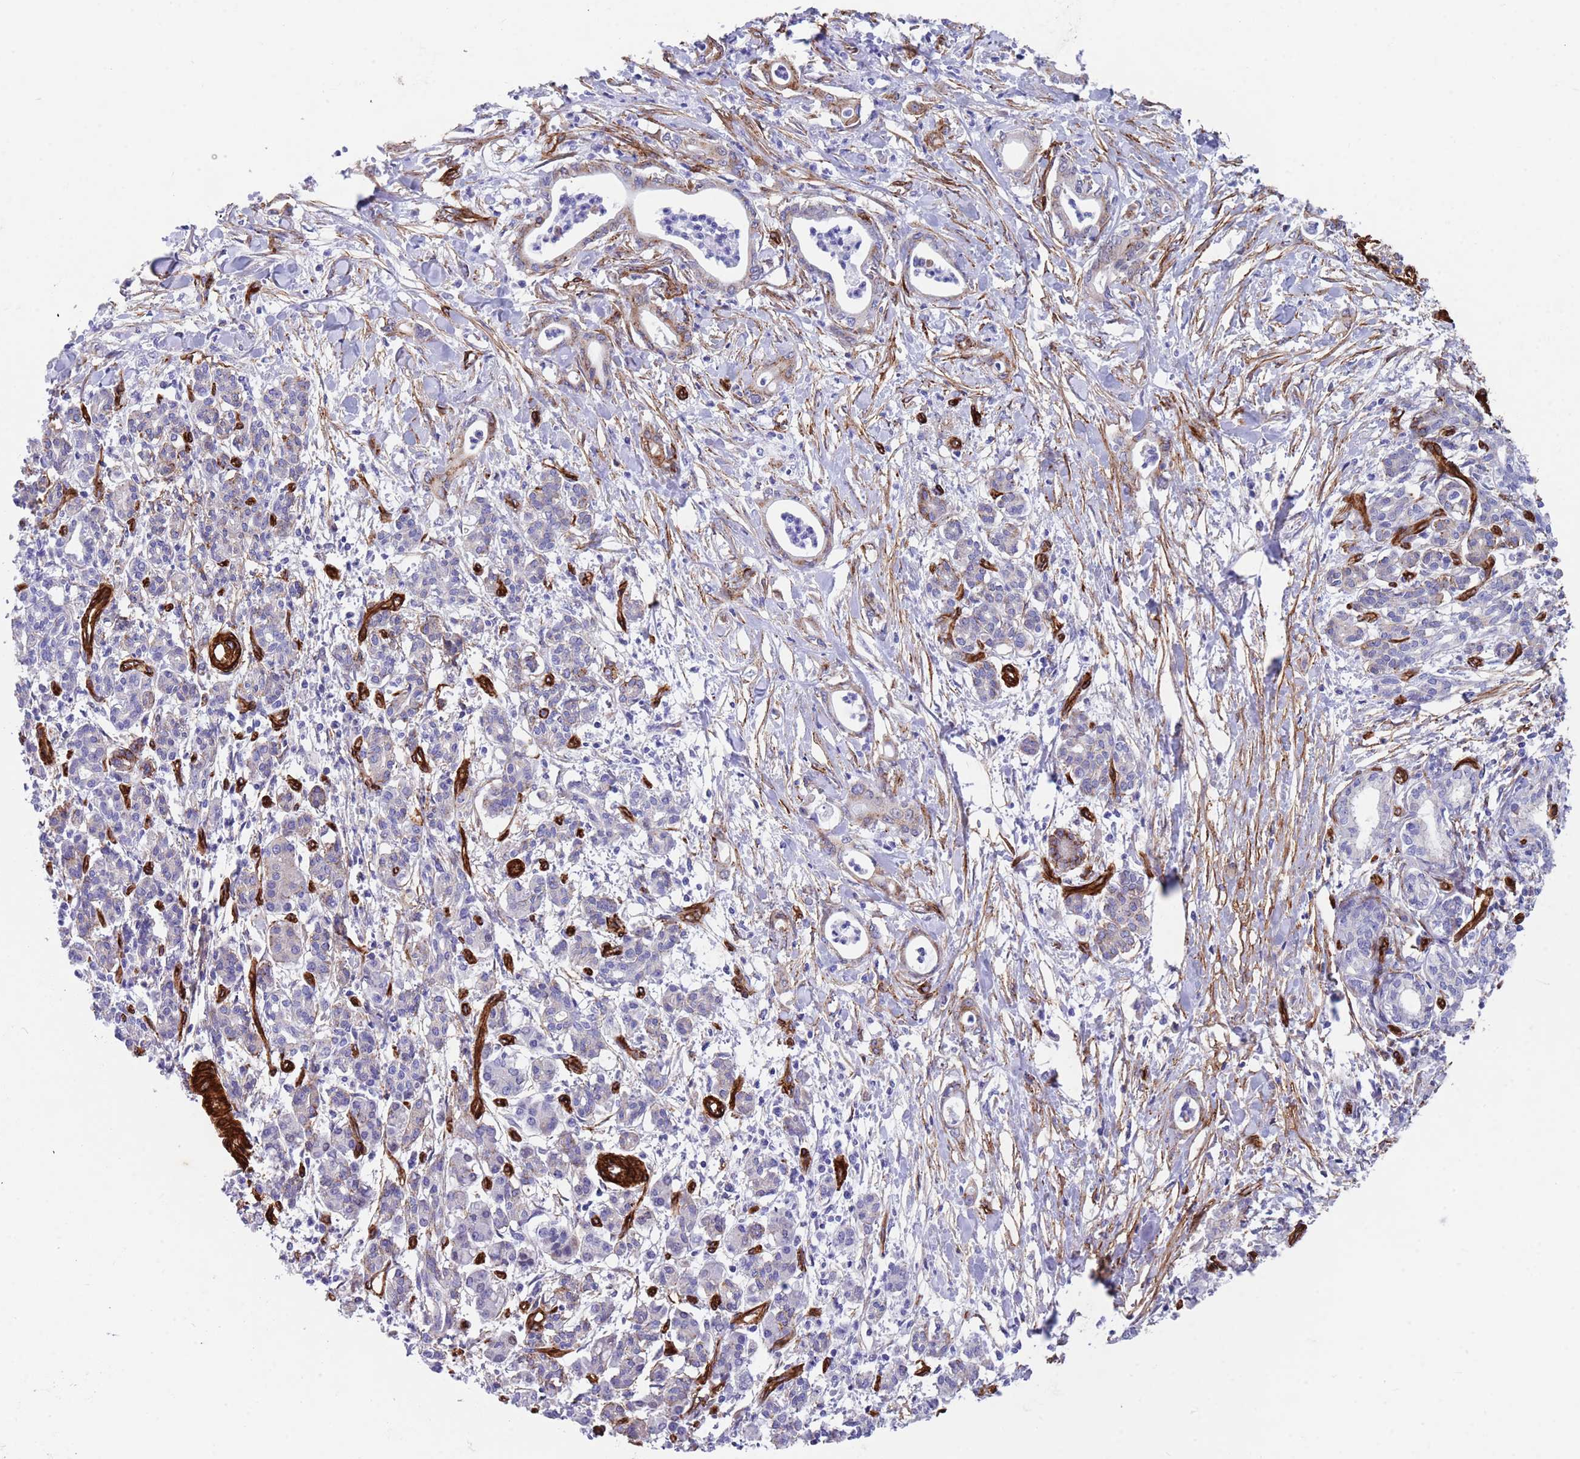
{"staining": {"intensity": "negative", "quantity": "none", "location": "none"}, "tissue": "pancreatic cancer", "cell_type": "Tumor cells", "image_type": "cancer", "snomed": [{"axis": "morphology", "description": "Adenocarcinoma, NOS"}, {"axis": "topography", "description": "Pancreas"}], "caption": "Immunohistochemistry histopathology image of neoplastic tissue: human adenocarcinoma (pancreatic) stained with DAB (3,3'-diaminobenzidine) exhibits no significant protein expression in tumor cells.", "gene": "CAV2", "patient": {"sex": "female", "age": 55}}